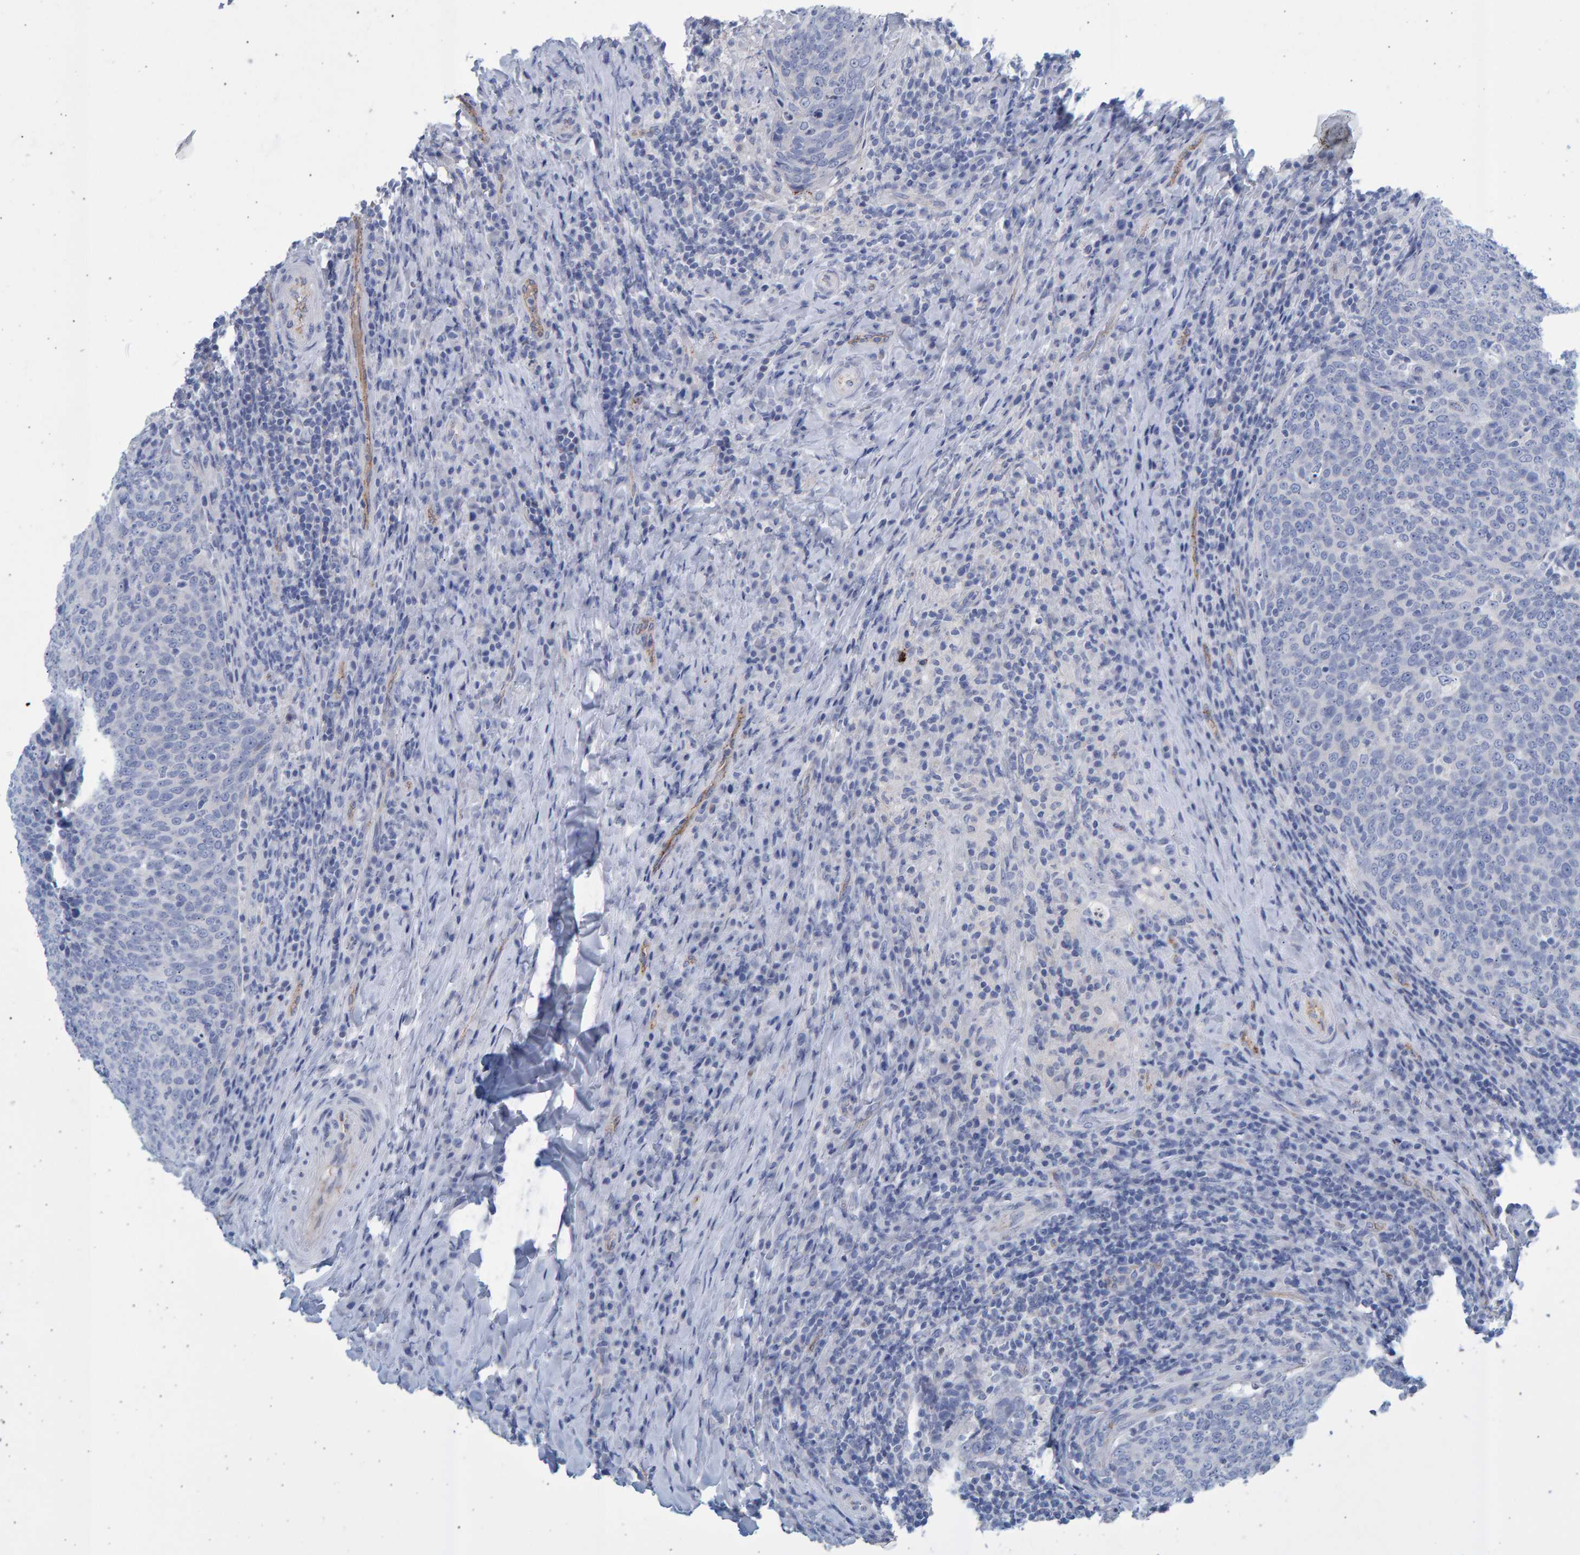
{"staining": {"intensity": "negative", "quantity": "none", "location": "none"}, "tissue": "head and neck cancer", "cell_type": "Tumor cells", "image_type": "cancer", "snomed": [{"axis": "morphology", "description": "Squamous cell carcinoma, NOS"}, {"axis": "morphology", "description": "Squamous cell carcinoma, metastatic, NOS"}, {"axis": "topography", "description": "Lymph node"}, {"axis": "topography", "description": "Head-Neck"}], "caption": "This is an immunohistochemistry histopathology image of metastatic squamous cell carcinoma (head and neck). There is no positivity in tumor cells.", "gene": "SLC34A3", "patient": {"sex": "male", "age": 62}}